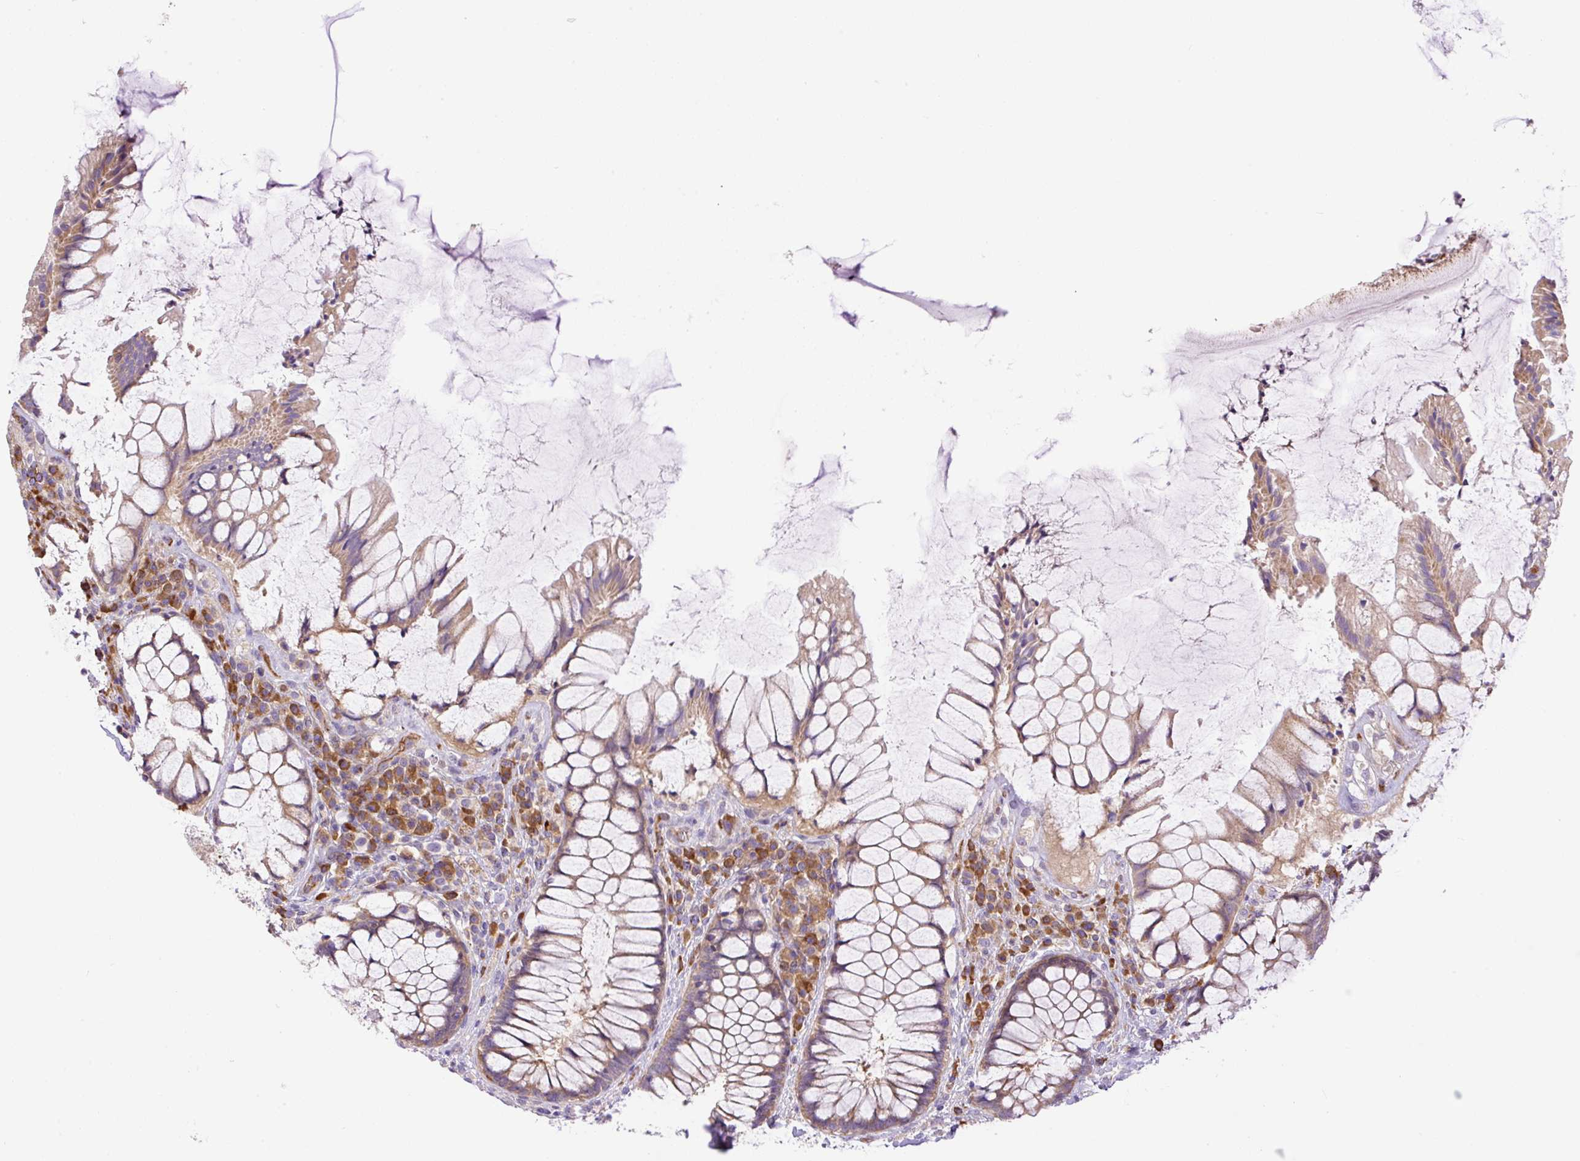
{"staining": {"intensity": "moderate", "quantity": "25%-75%", "location": "cytoplasmic/membranous"}, "tissue": "rectum", "cell_type": "Glandular cells", "image_type": "normal", "snomed": [{"axis": "morphology", "description": "Normal tissue, NOS"}, {"axis": "topography", "description": "Rectum"}], "caption": "Immunohistochemistry (IHC) of unremarkable human rectum shows medium levels of moderate cytoplasmic/membranous positivity in about 25%-75% of glandular cells. (IHC, brightfield microscopy, high magnification).", "gene": "PPME1", "patient": {"sex": "female", "age": 58}}